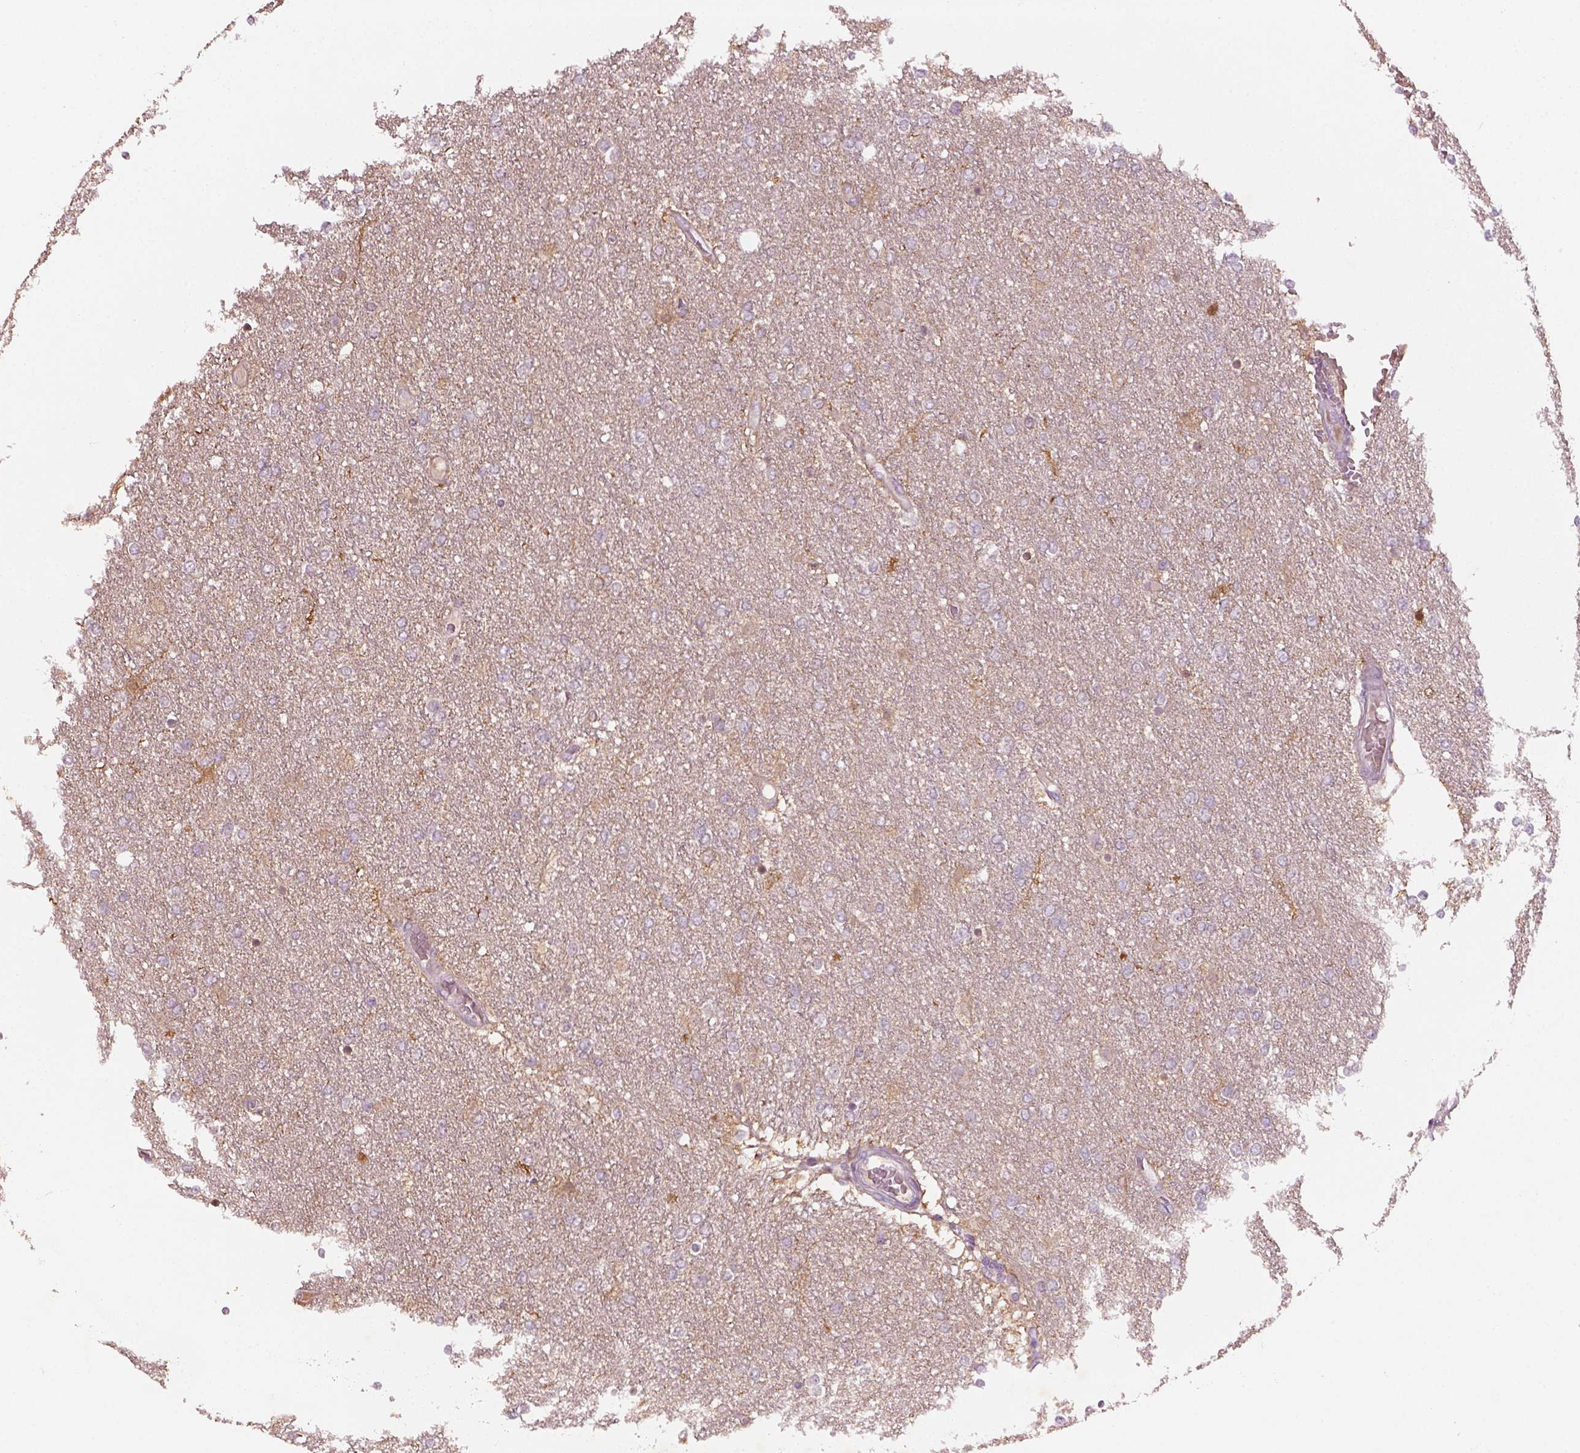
{"staining": {"intensity": "negative", "quantity": "none", "location": "none"}, "tissue": "glioma", "cell_type": "Tumor cells", "image_type": "cancer", "snomed": [{"axis": "morphology", "description": "Glioma, malignant, High grade"}, {"axis": "topography", "description": "Brain"}], "caption": "Immunohistochemistry (IHC) photomicrograph of neoplastic tissue: human glioma stained with DAB displays no significant protein staining in tumor cells.", "gene": "GDNF", "patient": {"sex": "female", "age": 61}}